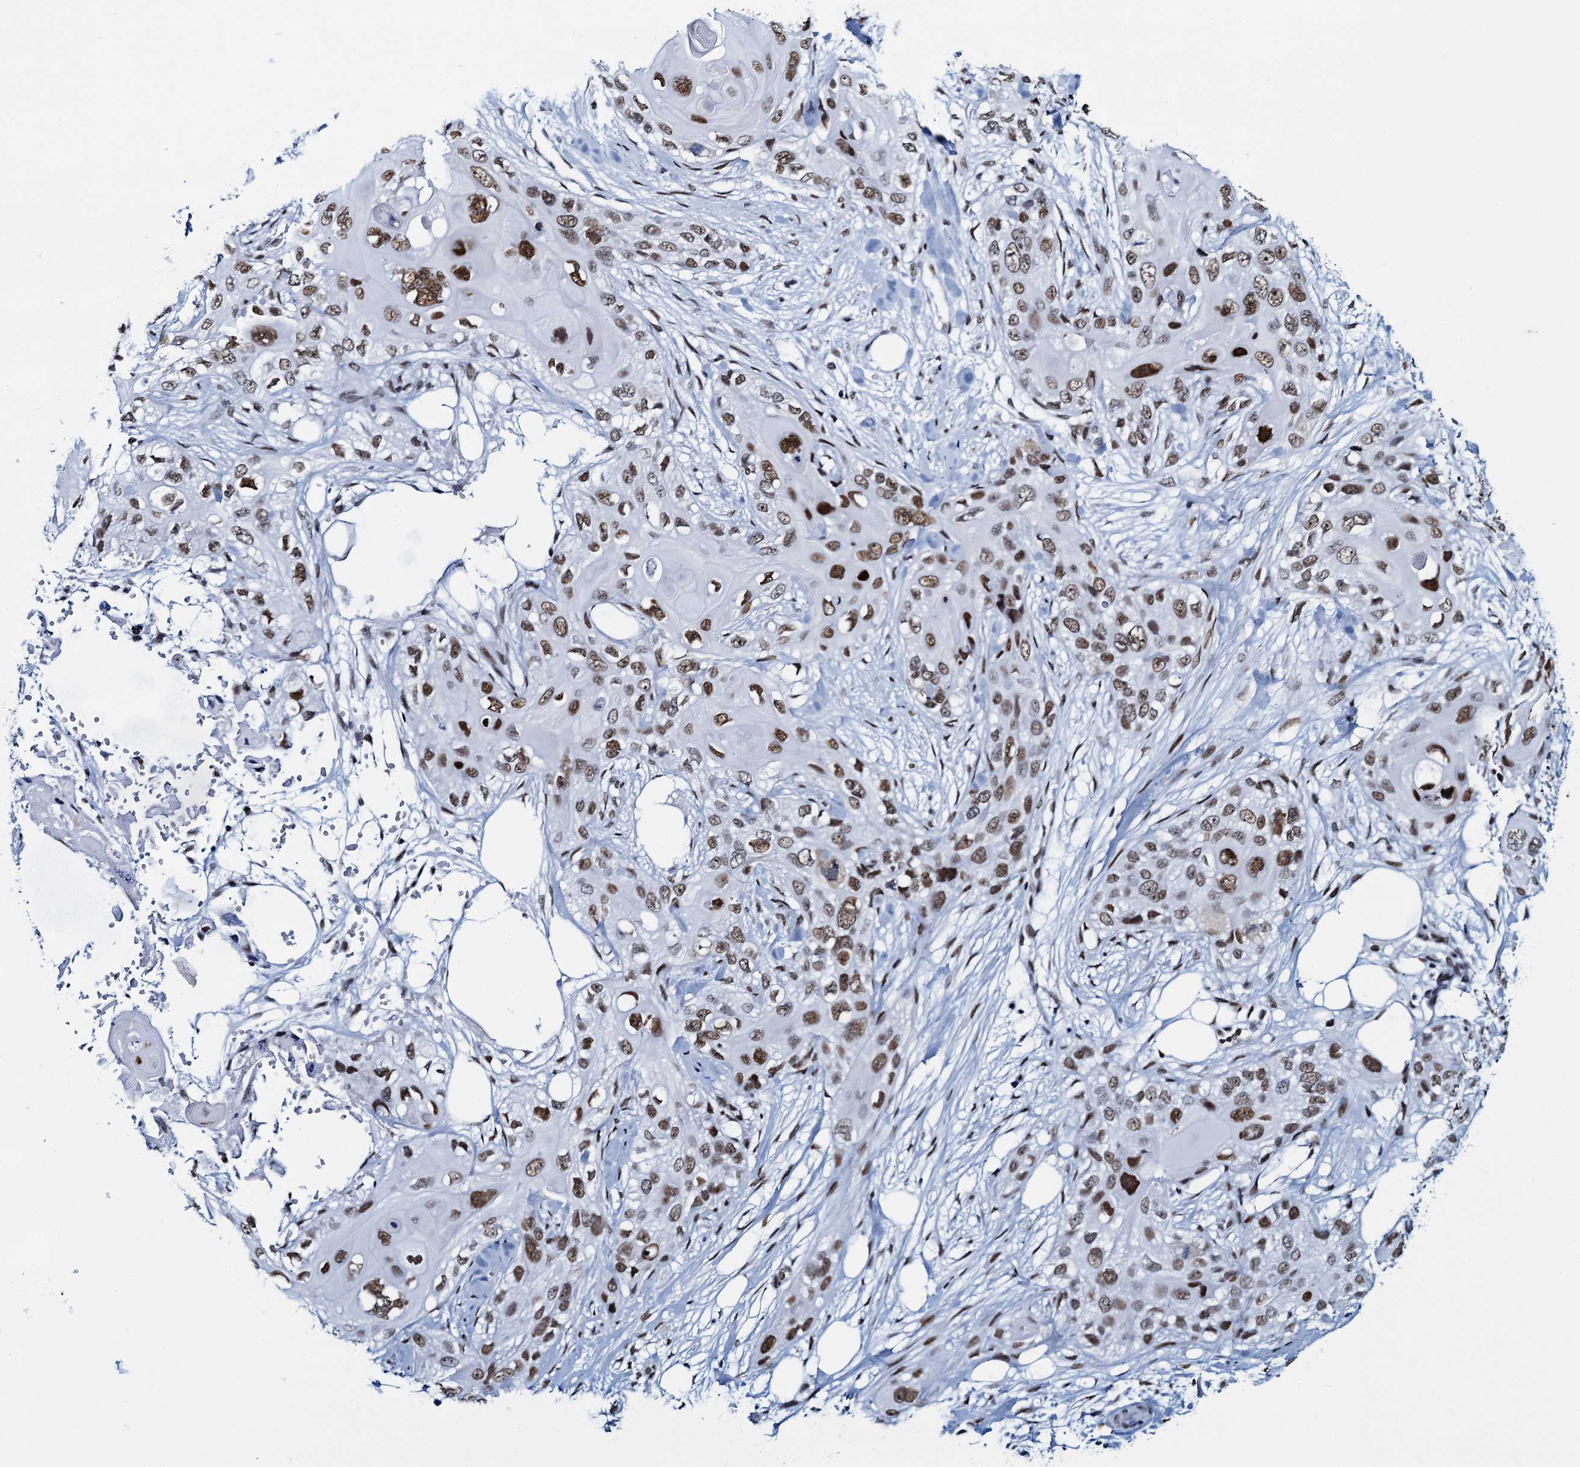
{"staining": {"intensity": "moderate", "quantity": ">75%", "location": "nuclear"}, "tissue": "skin cancer", "cell_type": "Tumor cells", "image_type": "cancer", "snomed": [{"axis": "morphology", "description": "Normal tissue, NOS"}, {"axis": "morphology", "description": "Squamous cell carcinoma, NOS"}, {"axis": "topography", "description": "Skin"}], "caption": "High-magnification brightfield microscopy of squamous cell carcinoma (skin) stained with DAB (brown) and counterstained with hematoxylin (blue). tumor cells exhibit moderate nuclear staining is present in about>75% of cells.", "gene": "HNRNPUL2", "patient": {"sex": "male", "age": 72}}